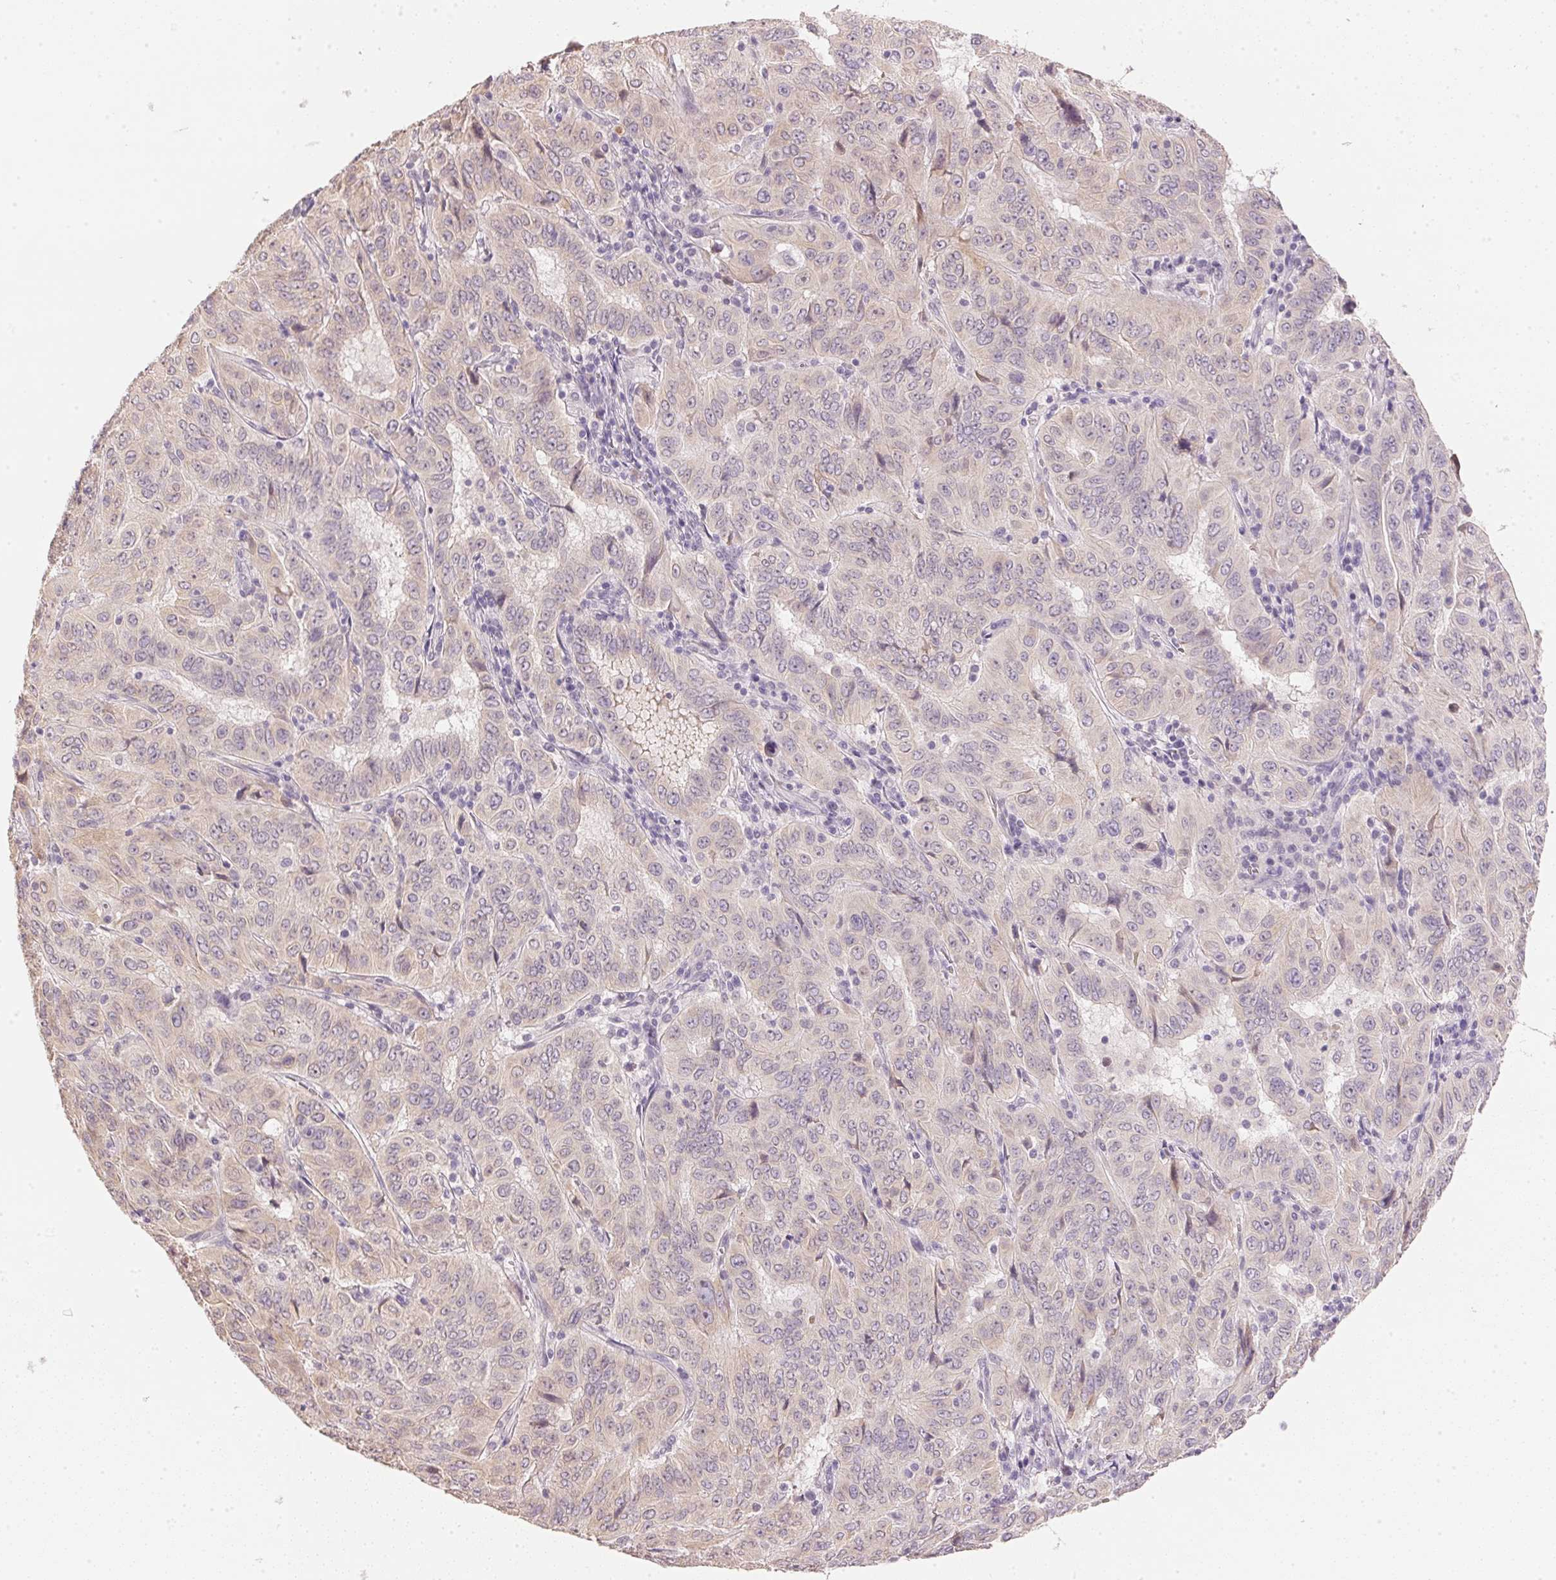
{"staining": {"intensity": "weak", "quantity": "<25%", "location": "cytoplasmic/membranous"}, "tissue": "pancreatic cancer", "cell_type": "Tumor cells", "image_type": "cancer", "snomed": [{"axis": "morphology", "description": "Adenocarcinoma, NOS"}, {"axis": "topography", "description": "Pancreas"}], "caption": "High magnification brightfield microscopy of adenocarcinoma (pancreatic) stained with DAB (3,3'-diaminobenzidine) (brown) and counterstained with hematoxylin (blue): tumor cells show no significant positivity.", "gene": "DHCR24", "patient": {"sex": "male", "age": 63}}